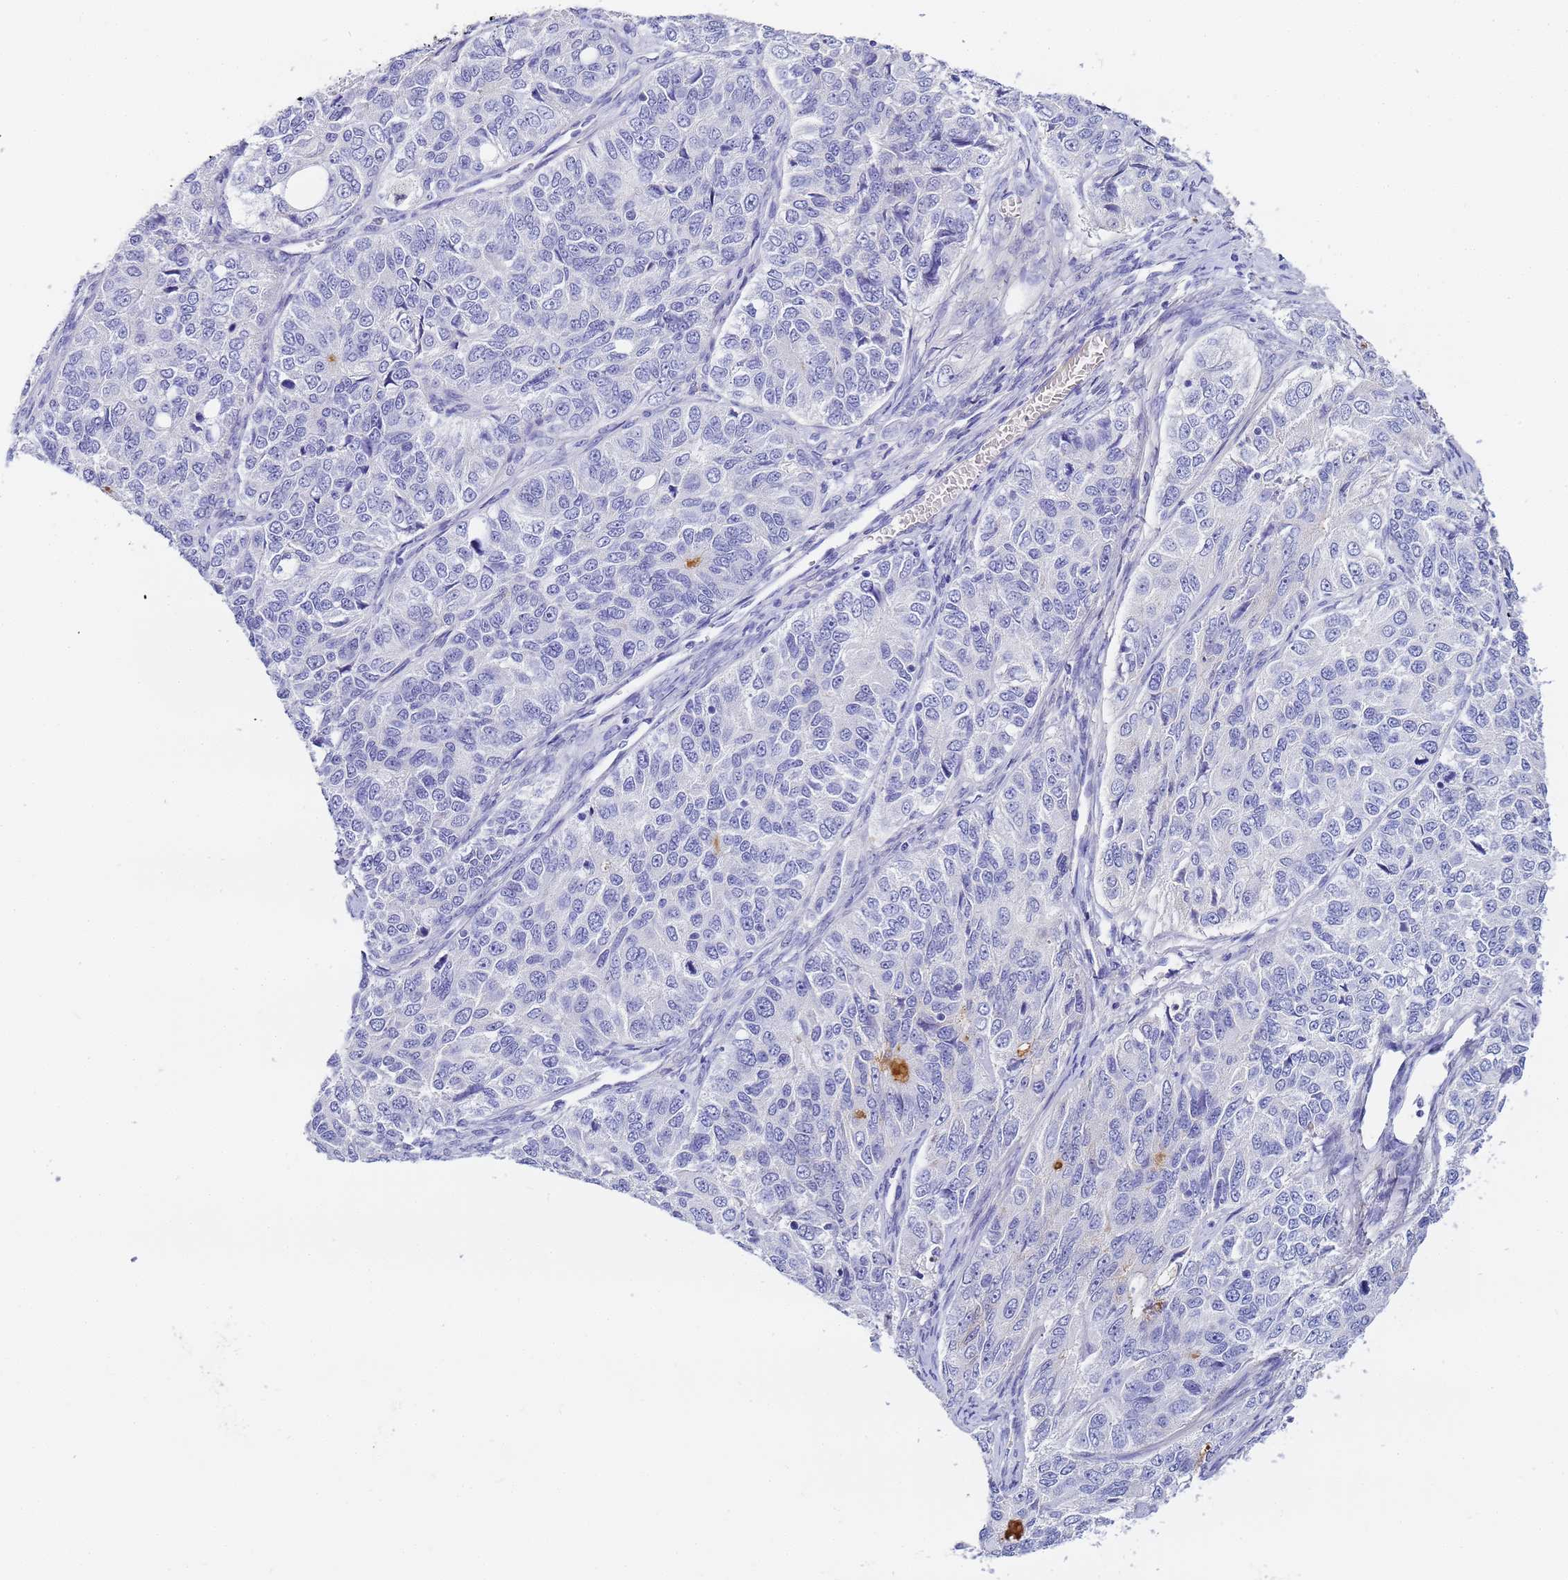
{"staining": {"intensity": "negative", "quantity": "none", "location": "none"}, "tissue": "ovarian cancer", "cell_type": "Tumor cells", "image_type": "cancer", "snomed": [{"axis": "morphology", "description": "Carcinoma, endometroid"}, {"axis": "topography", "description": "Ovary"}], "caption": "Immunohistochemical staining of human ovarian cancer (endometroid carcinoma) shows no significant positivity in tumor cells. The staining is performed using DAB brown chromogen with nuclei counter-stained in using hematoxylin.", "gene": "CFHR2", "patient": {"sex": "female", "age": 51}}